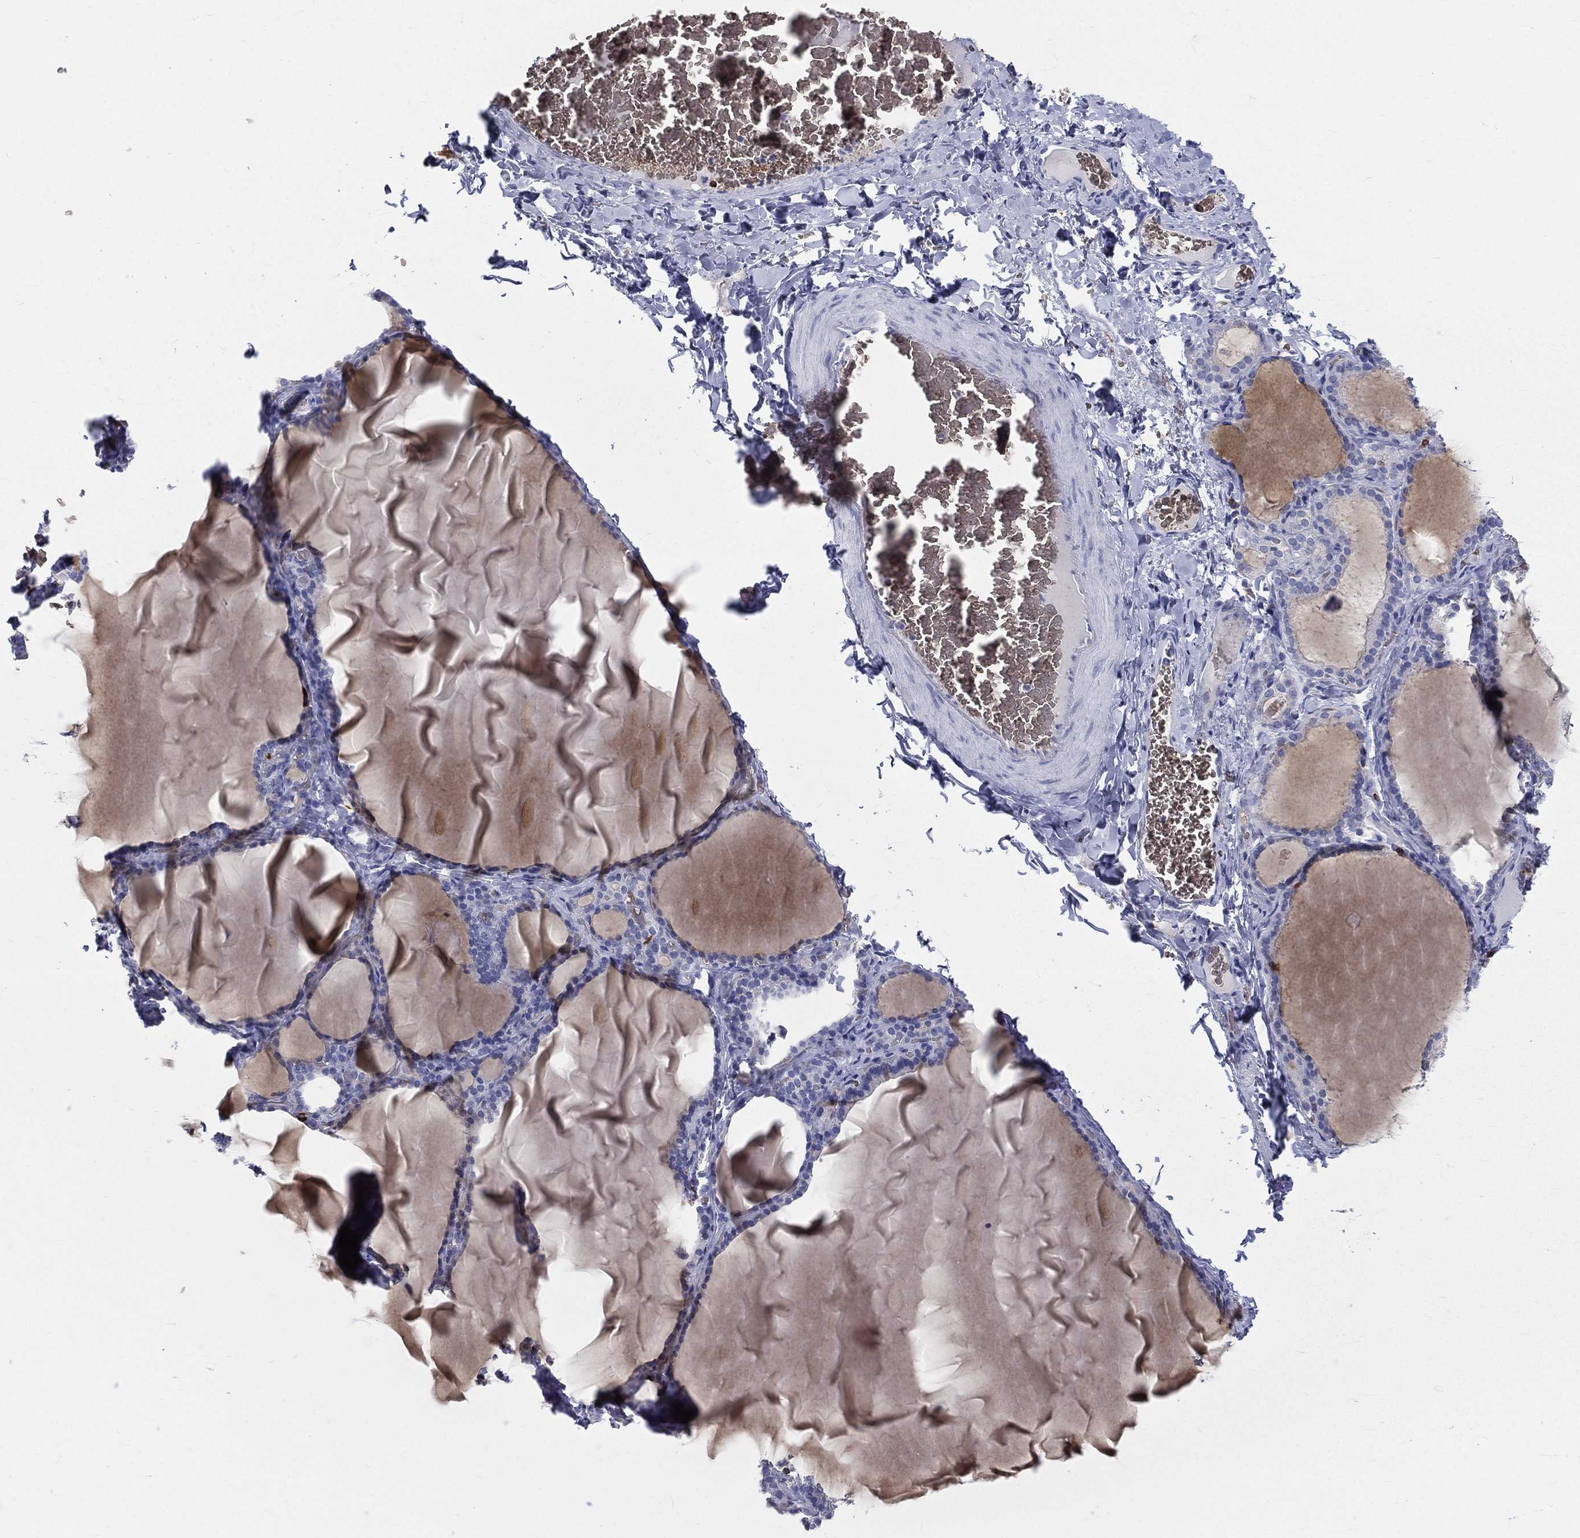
{"staining": {"intensity": "negative", "quantity": "none", "location": "none"}, "tissue": "thyroid gland", "cell_type": "Glandular cells", "image_type": "normal", "snomed": [{"axis": "morphology", "description": "Normal tissue, NOS"}, {"axis": "morphology", "description": "Hyperplasia, NOS"}, {"axis": "topography", "description": "Thyroid gland"}], "caption": "Immunohistochemistry (IHC) of normal thyroid gland shows no positivity in glandular cells.", "gene": "CTSW", "patient": {"sex": "female", "age": 27}}